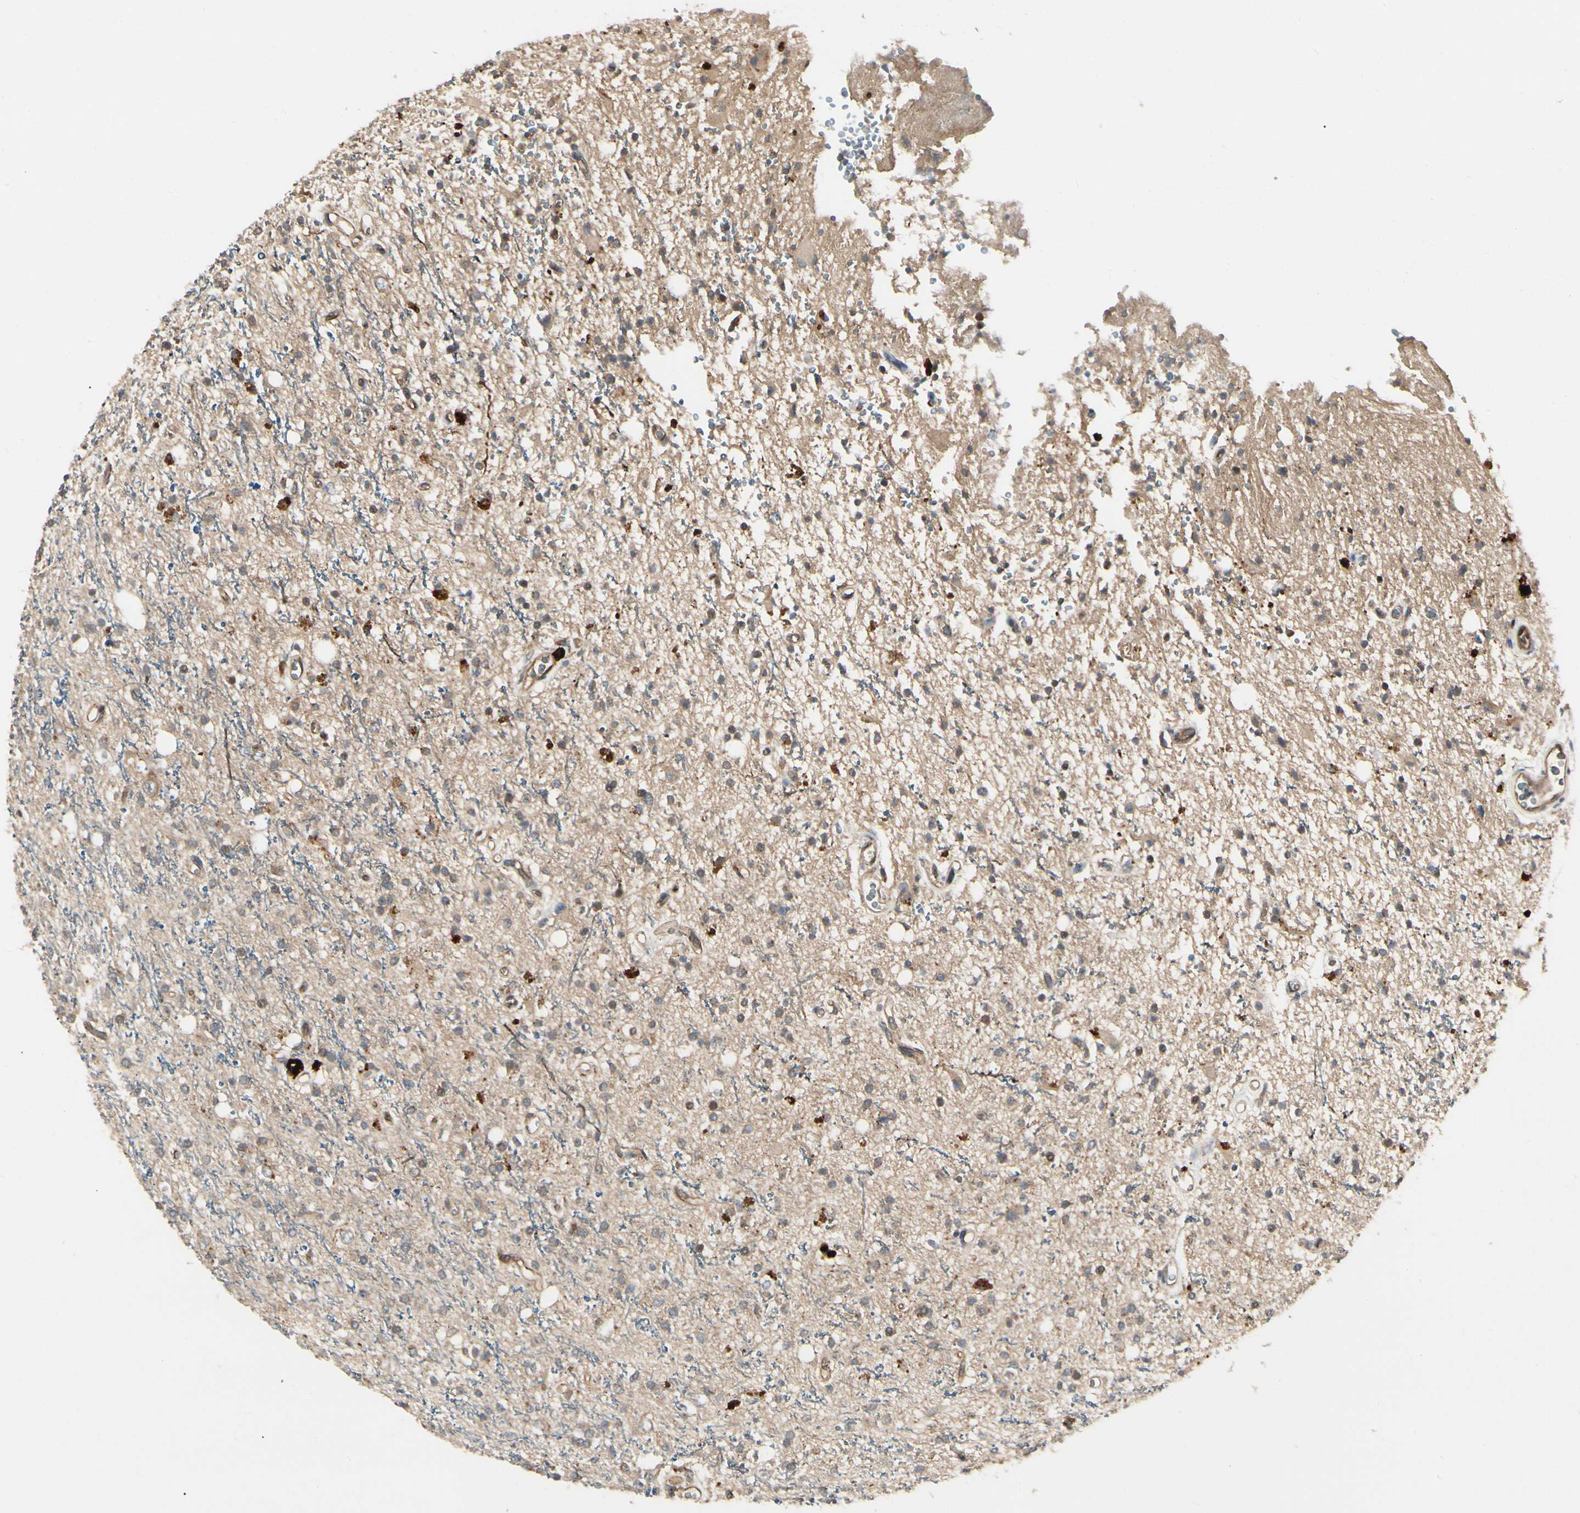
{"staining": {"intensity": "moderate", "quantity": "25%-75%", "location": "cytoplasmic/membranous"}, "tissue": "glioma", "cell_type": "Tumor cells", "image_type": "cancer", "snomed": [{"axis": "morphology", "description": "Glioma, malignant, High grade"}, {"axis": "topography", "description": "Brain"}], "caption": "Tumor cells display medium levels of moderate cytoplasmic/membranous expression in about 25%-75% of cells in malignant glioma (high-grade).", "gene": "RNF14", "patient": {"sex": "male", "age": 47}}